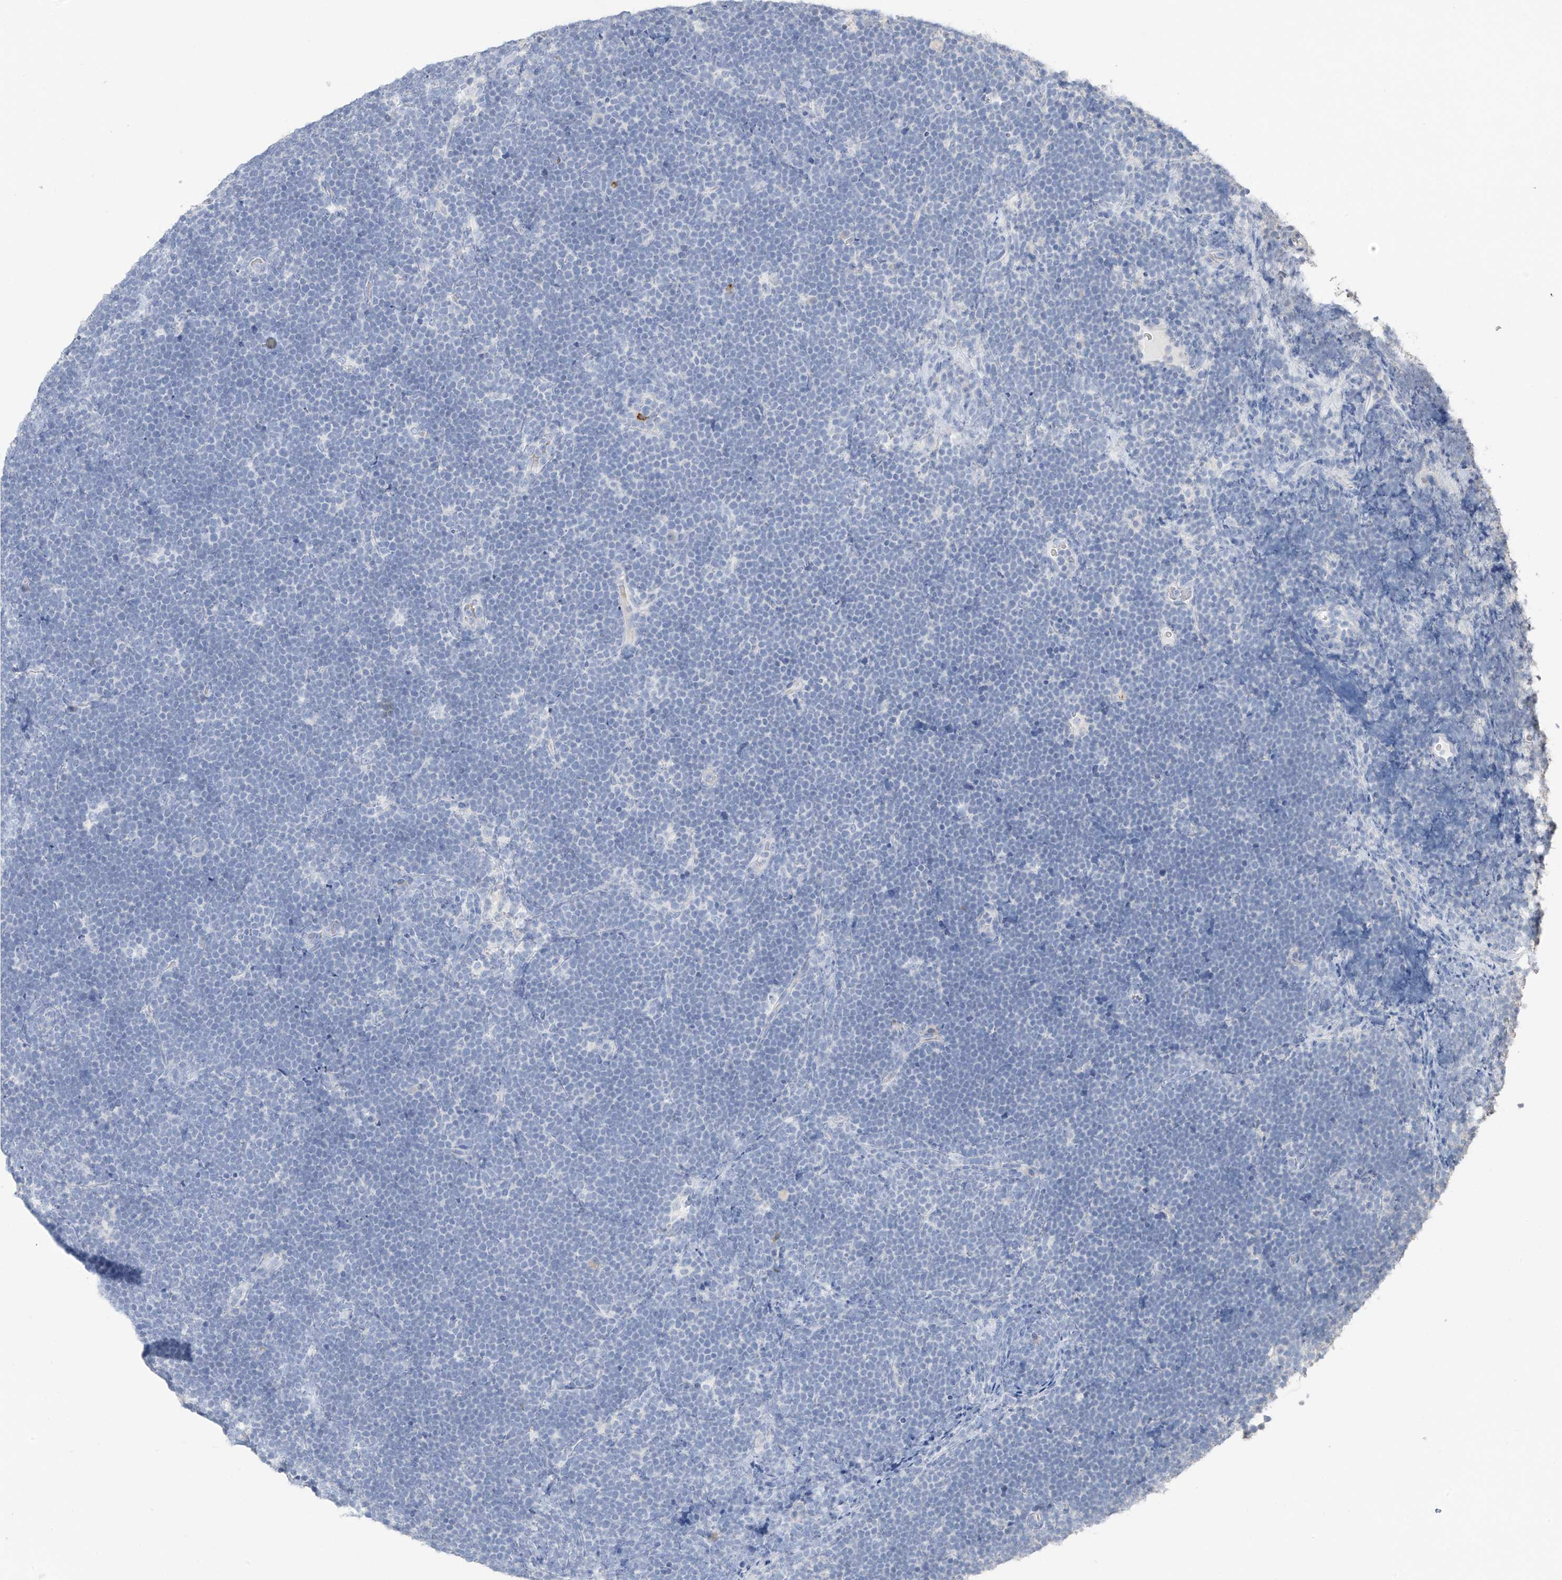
{"staining": {"intensity": "negative", "quantity": "none", "location": "none"}, "tissue": "lymphoma", "cell_type": "Tumor cells", "image_type": "cancer", "snomed": [{"axis": "morphology", "description": "Malignant lymphoma, non-Hodgkin's type, High grade"}, {"axis": "topography", "description": "Lymph node"}], "caption": "High magnification brightfield microscopy of lymphoma stained with DAB (3,3'-diaminobenzidine) (brown) and counterstained with hematoxylin (blue): tumor cells show no significant expression.", "gene": "PAFAH1B3", "patient": {"sex": "male", "age": 13}}